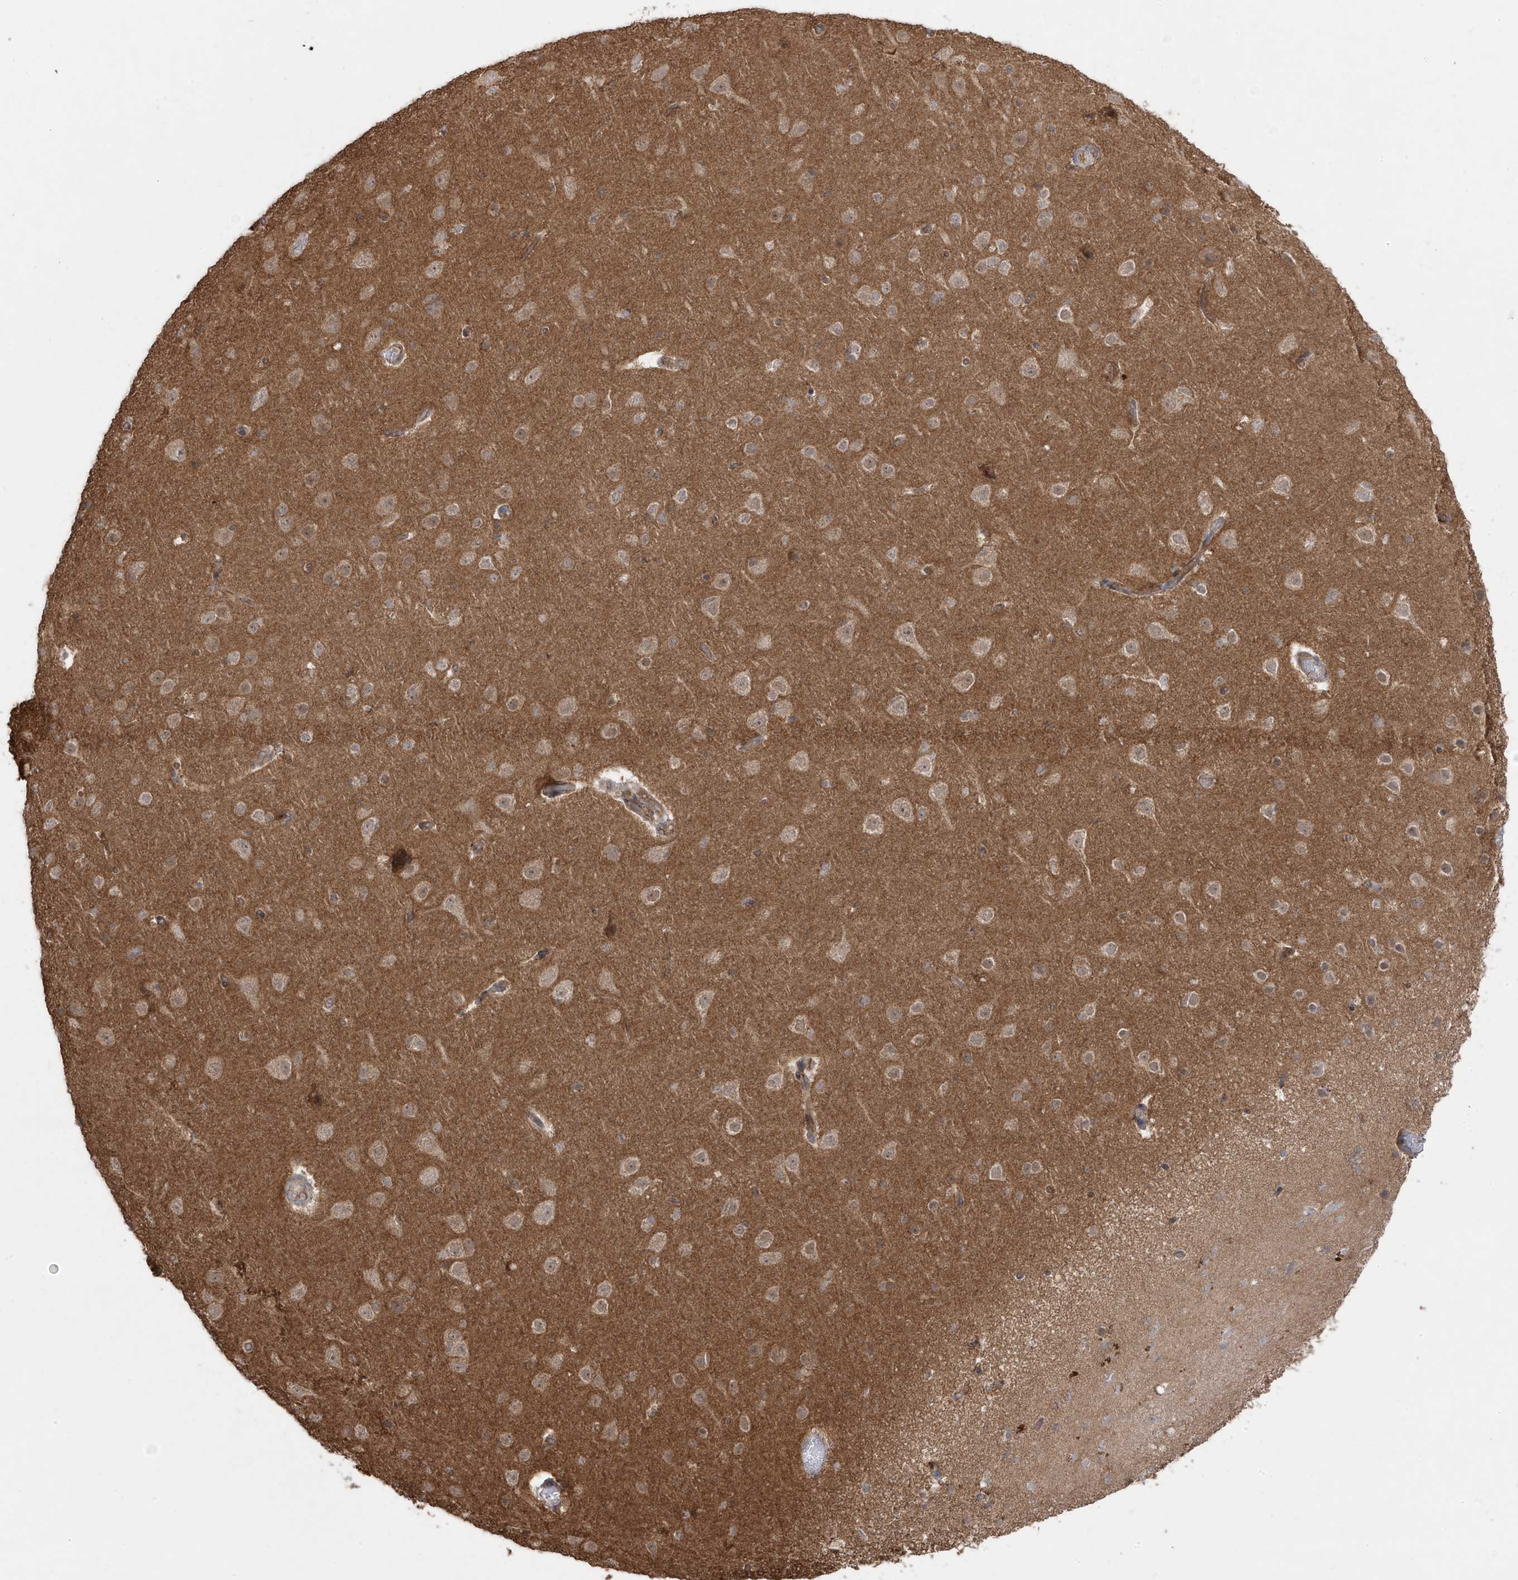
{"staining": {"intensity": "weak", "quantity": ">75%", "location": "cytoplasmic/membranous"}, "tissue": "cerebral cortex", "cell_type": "Endothelial cells", "image_type": "normal", "snomed": [{"axis": "morphology", "description": "Normal tissue, NOS"}, {"axis": "topography", "description": "Cerebral cortex"}], "caption": "Human cerebral cortex stained for a protein (brown) displays weak cytoplasmic/membranous positive positivity in about >75% of endothelial cells.", "gene": "DNAJC12", "patient": {"sex": "male", "age": 34}}